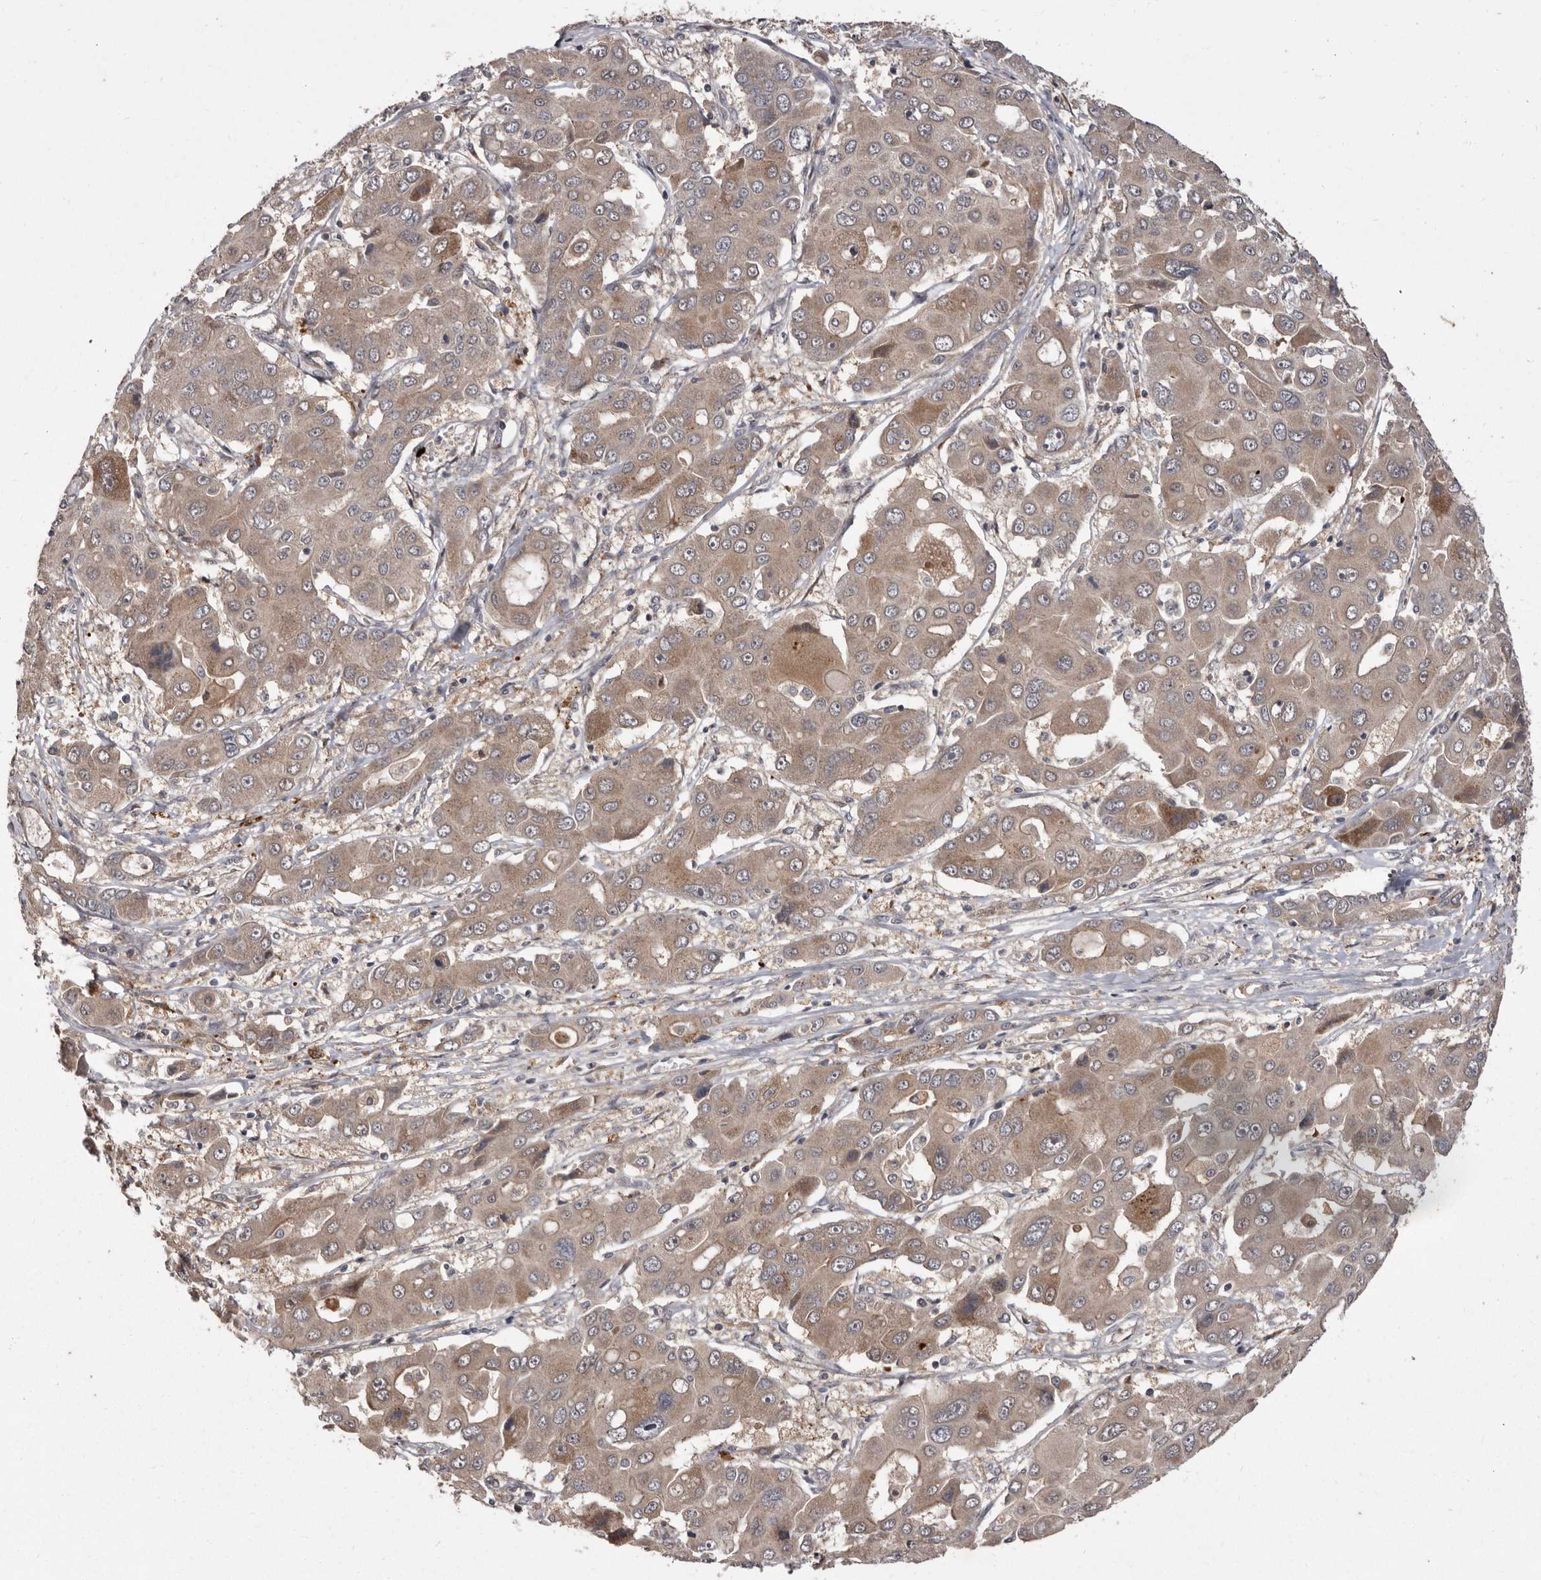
{"staining": {"intensity": "weak", "quantity": ">75%", "location": "cytoplasmic/membranous"}, "tissue": "liver cancer", "cell_type": "Tumor cells", "image_type": "cancer", "snomed": [{"axis": "morphology", "description": "Cholangiocarcinoma"}, {"axis": "topography", "description": "Liver"}], "caption": "Brown immunohistochemical staining in liver cancer (cholangiocarcinoma) reveals weak cytoplasmic/membranous staining in about >75% of tumor cells. The protein of interest is stained brown, and the nuclei are stained in blue (DAB (3,3'-diaminobenzidine) IHC with brightfield microscopy, high magnification).", "gene": "FLAD1", "patient": {"sex": "male", "age": 67}}